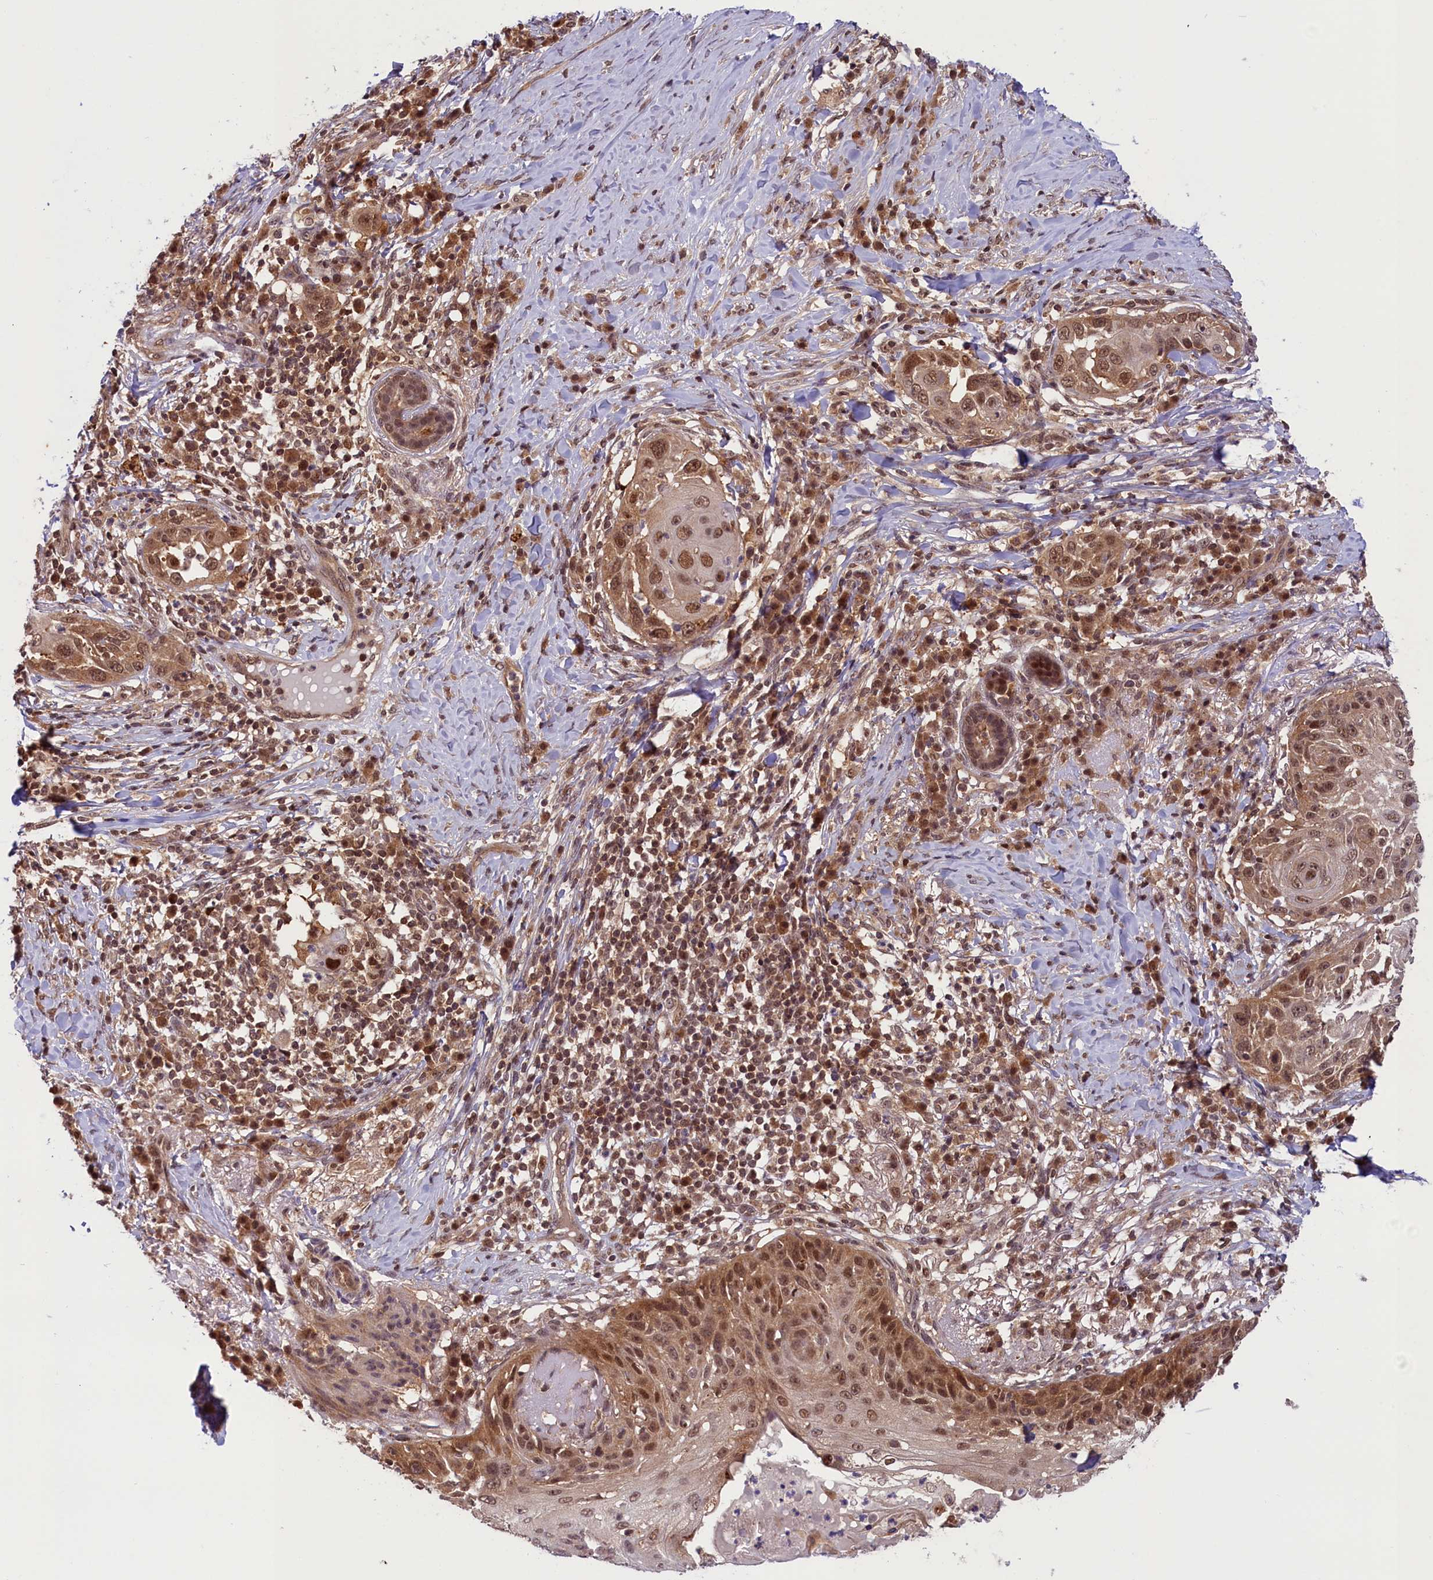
{"staining": {"intensity": "moderate", "quantity": ">75%", "location": "cytoplasmic/membranous,nuclear"}, "tissue": "skin cancer", "cell_type": "Tumor cells", "image_type": "cancer", "snomed": [{"axis": "morphology", "description": "Squamous cell carcinoma, NOS"}, {"axis": "topography", "description": "Skin"}], "caption": "Human squamous cell carcinoma (skin) stained for a protein (brown) exhibits moderate cytoplasmic/membranous and nuclear positive staining in about >75% of tumor cells.", "gene": "SLC7A6OS", "patient": {"sex": "female", "age": 44}}